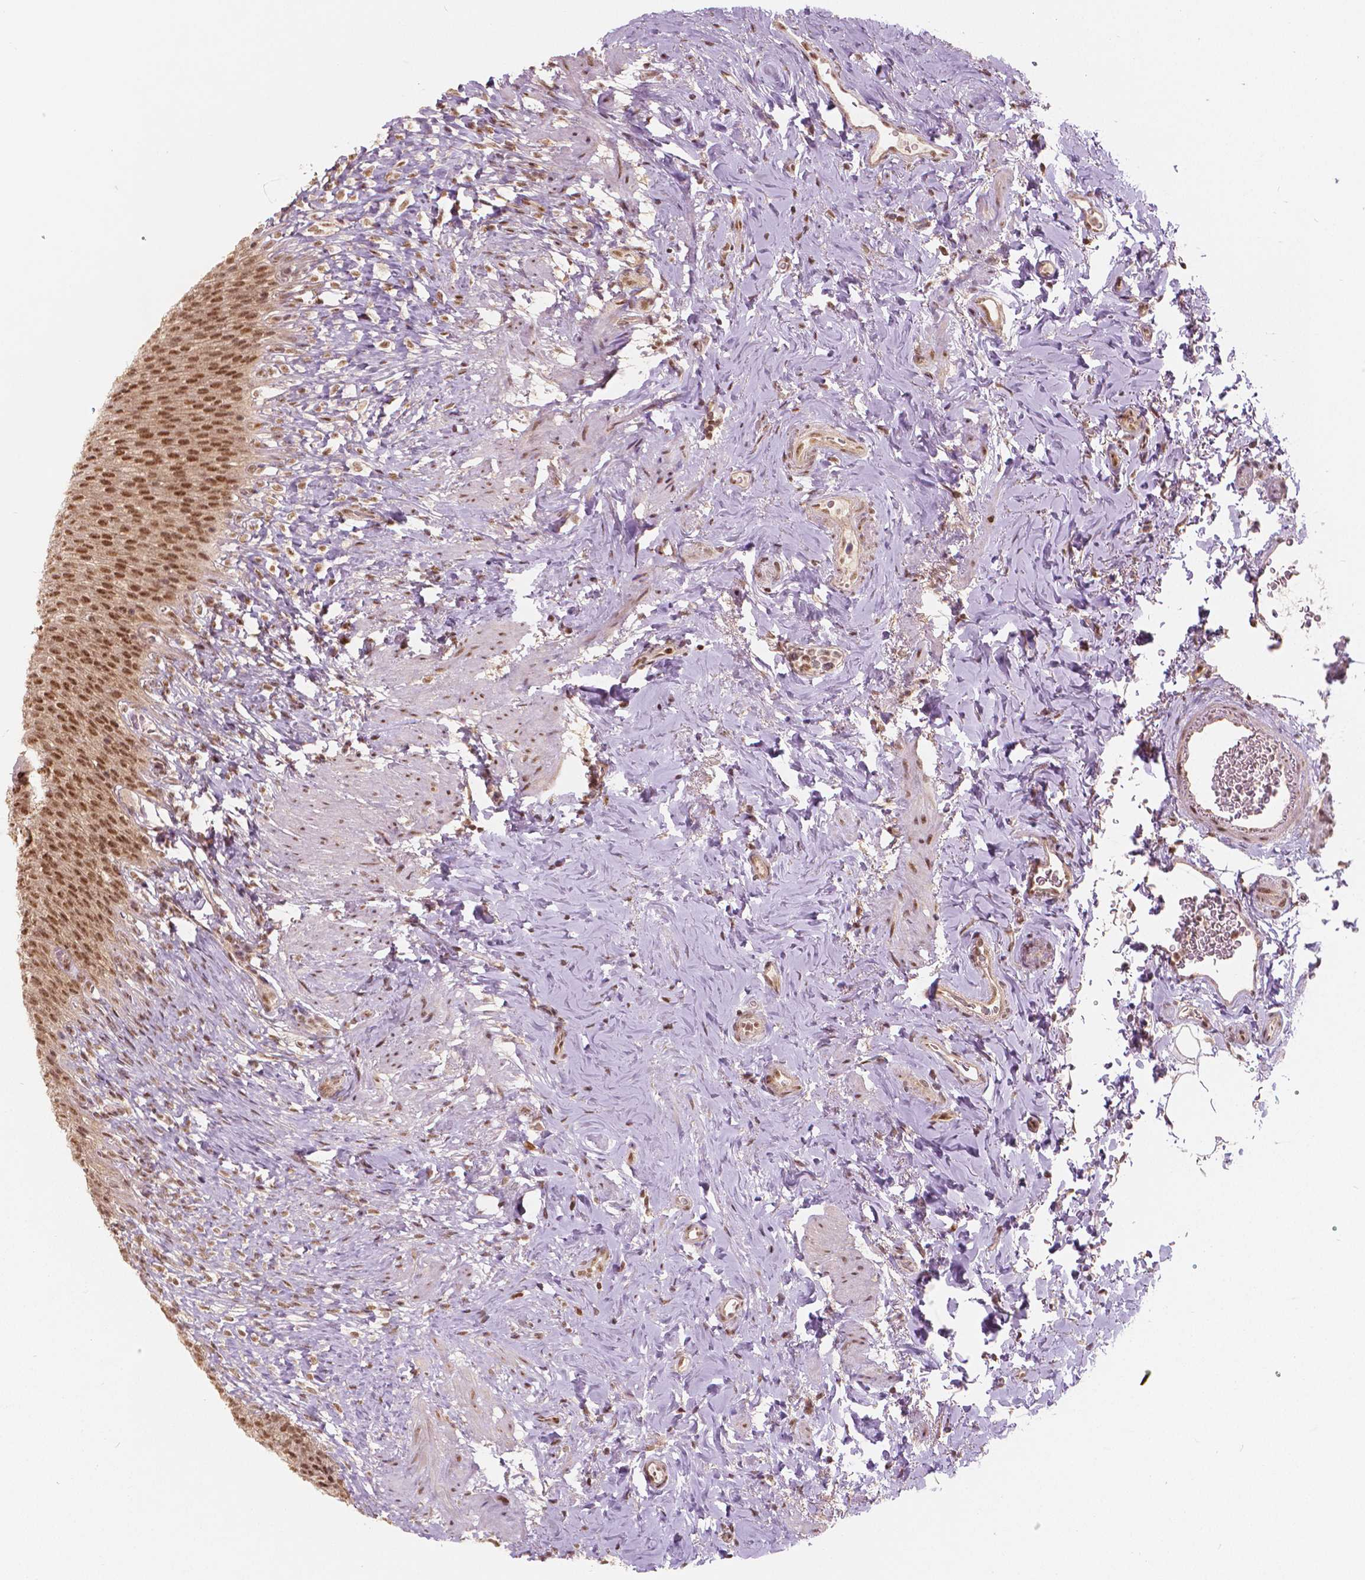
{"staining": {"intensity": "moderate", "quantity": ">75%", "location": "nuclear"}, "tissue": "urinary bladder", "cell_type": "Urothelial cells", "image_type": "normal", "snomed": [{"axis": "morphology", "description": "Normal tissue, NOS"}, {"axis": "topography", "description": "Urinary bladder"}, {"axis": "topography", "description": "Prostate"}], "caption": "Protein expression analysis of unremarkable human urinary bladder reveals moderate nuclear positivity in approximately >75% of urothelial cells.", "gene": "NSD2", "patient": {"sex": "male", "age": 76}}